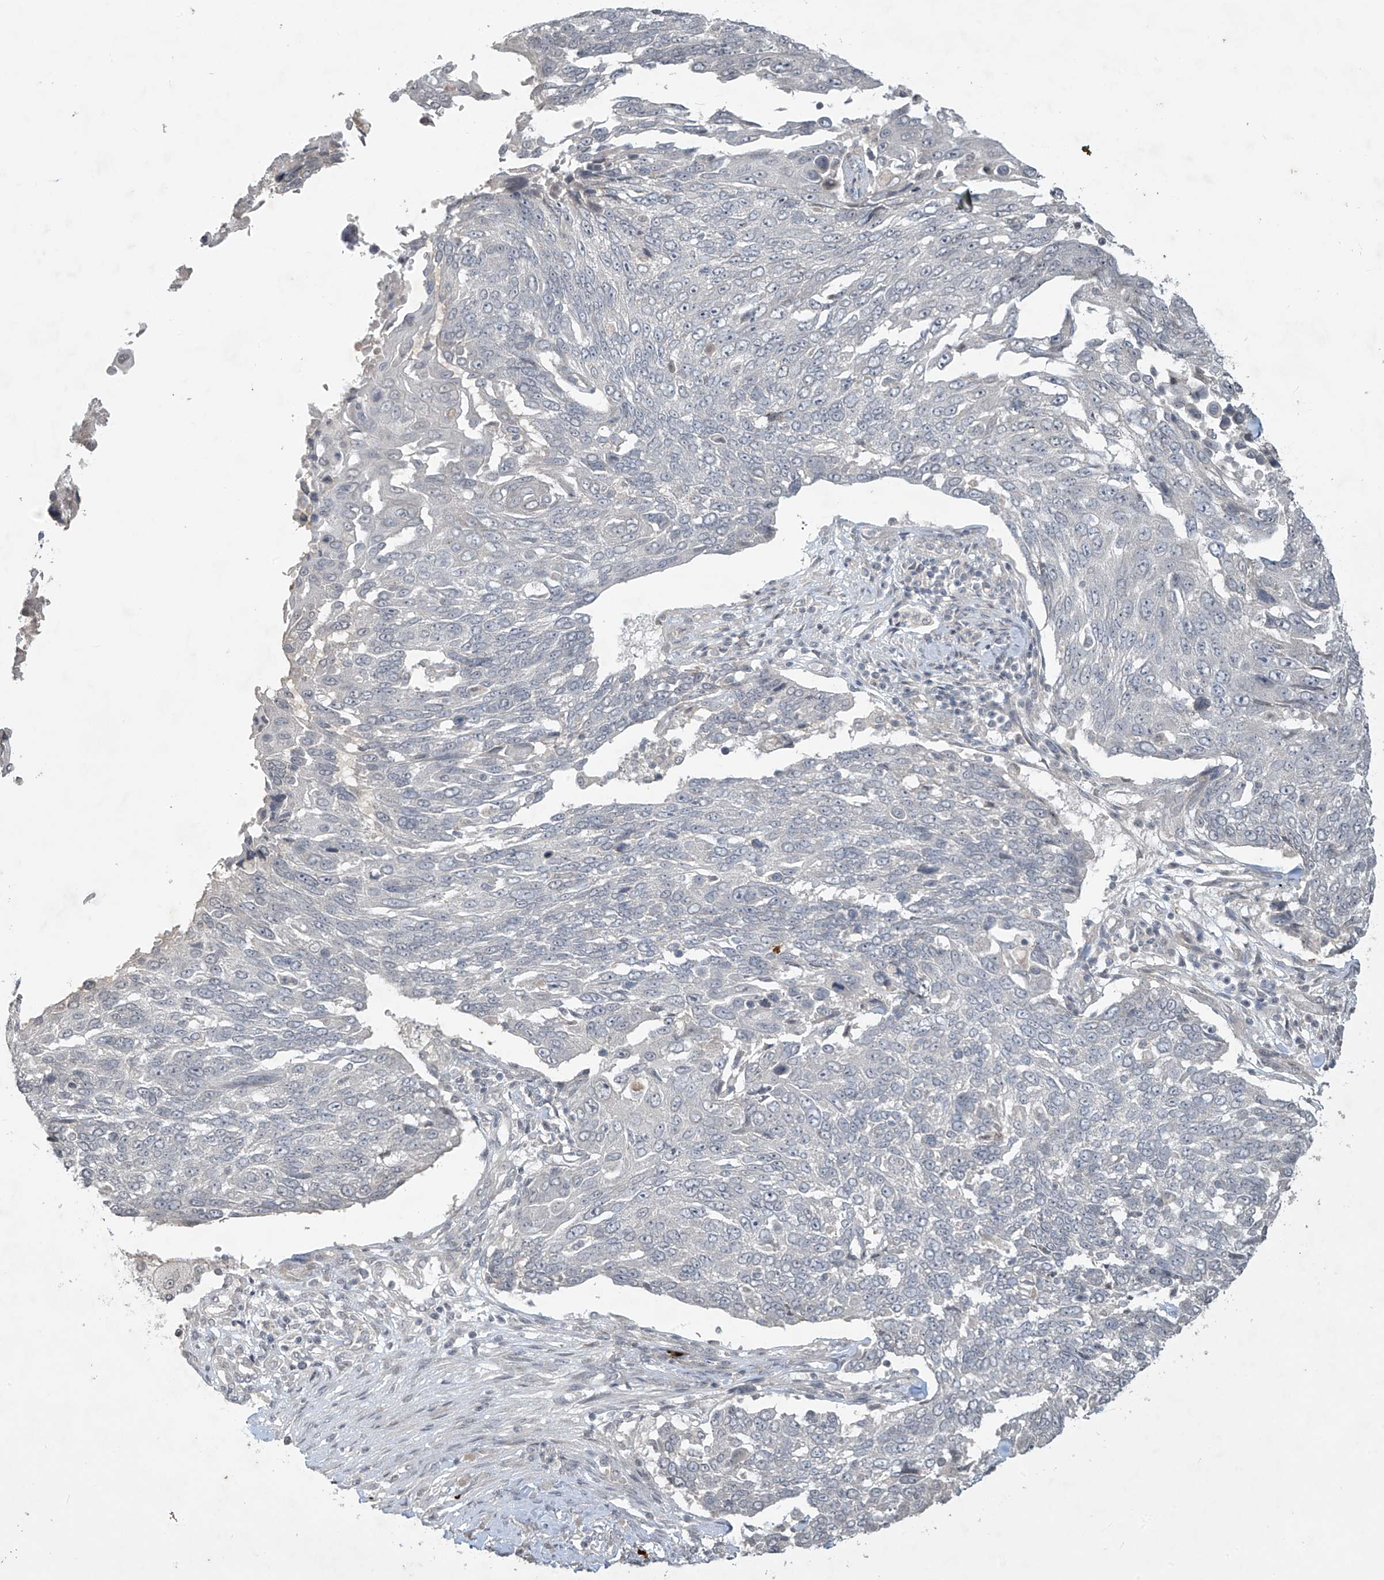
{"staining": {"intensity": "negative", "quantity": "none", "location": "none"}, "tissue": "lung cancer", "cell_type": "Tumor cells", "image_type": "cancer", "snomed": [{"axis": "morphology", "description": "Squamous cell carcinoma, NOS"}, {"axis": "topography", "description": "Lung"}], "caption": "High magnification brightfield microscopy of lung squamous cell carcinoma stained with DAB (3,3'-diaminobenzidine) (brown) and counterstained with hematoxylin (blue): tumor cells show no significant positivity. (DAB (3,3'-diaminobenzidine) immunohistochemistry visualized using brightfield microscopy, high magnification).", "gene": "DGKQ", "patient": {"sex": "male", "age": 66}}